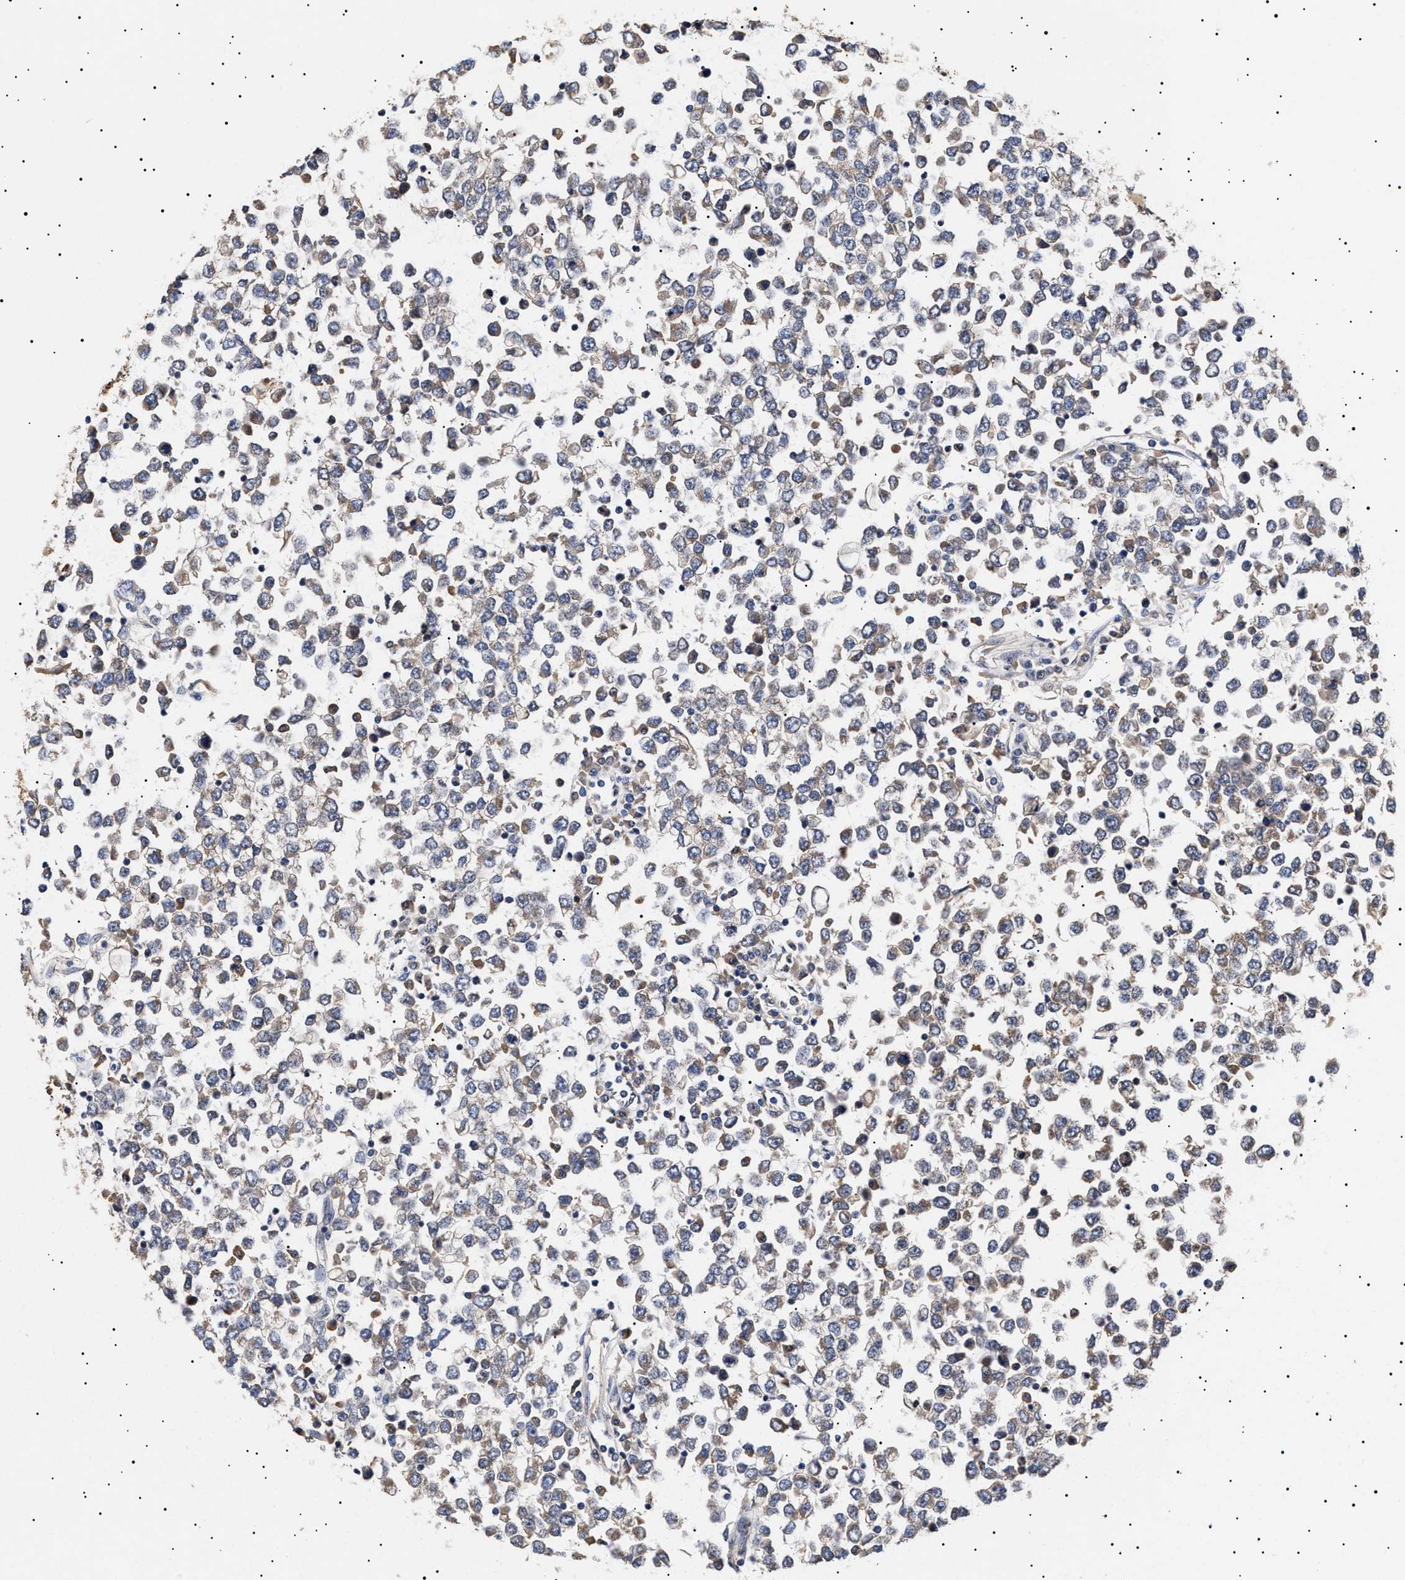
{"staining": {"intensity": "weak", "quantity": ">75%", "location": "cytoplasmic/membranous"}, "tissue": "testis cancer", "cell_type": "Tumor cells", "image_type": "cancer", "snomed": [{"axis": "morphology", "description": "Seminoma, NOS"}, {"axis": "topography", "description": "Testis"}], "caption": "IHC of seminoma (testis) displays low levels of weak cytoplasmic/membranous expression in about >75% of tumor cells. (DAB (3,3'-diaminobenzidine) IHC, brown staining for protein, blue staining for nuclei).", "gene": "KRBA1", "patient": {"sex": "male", "age": 65}}